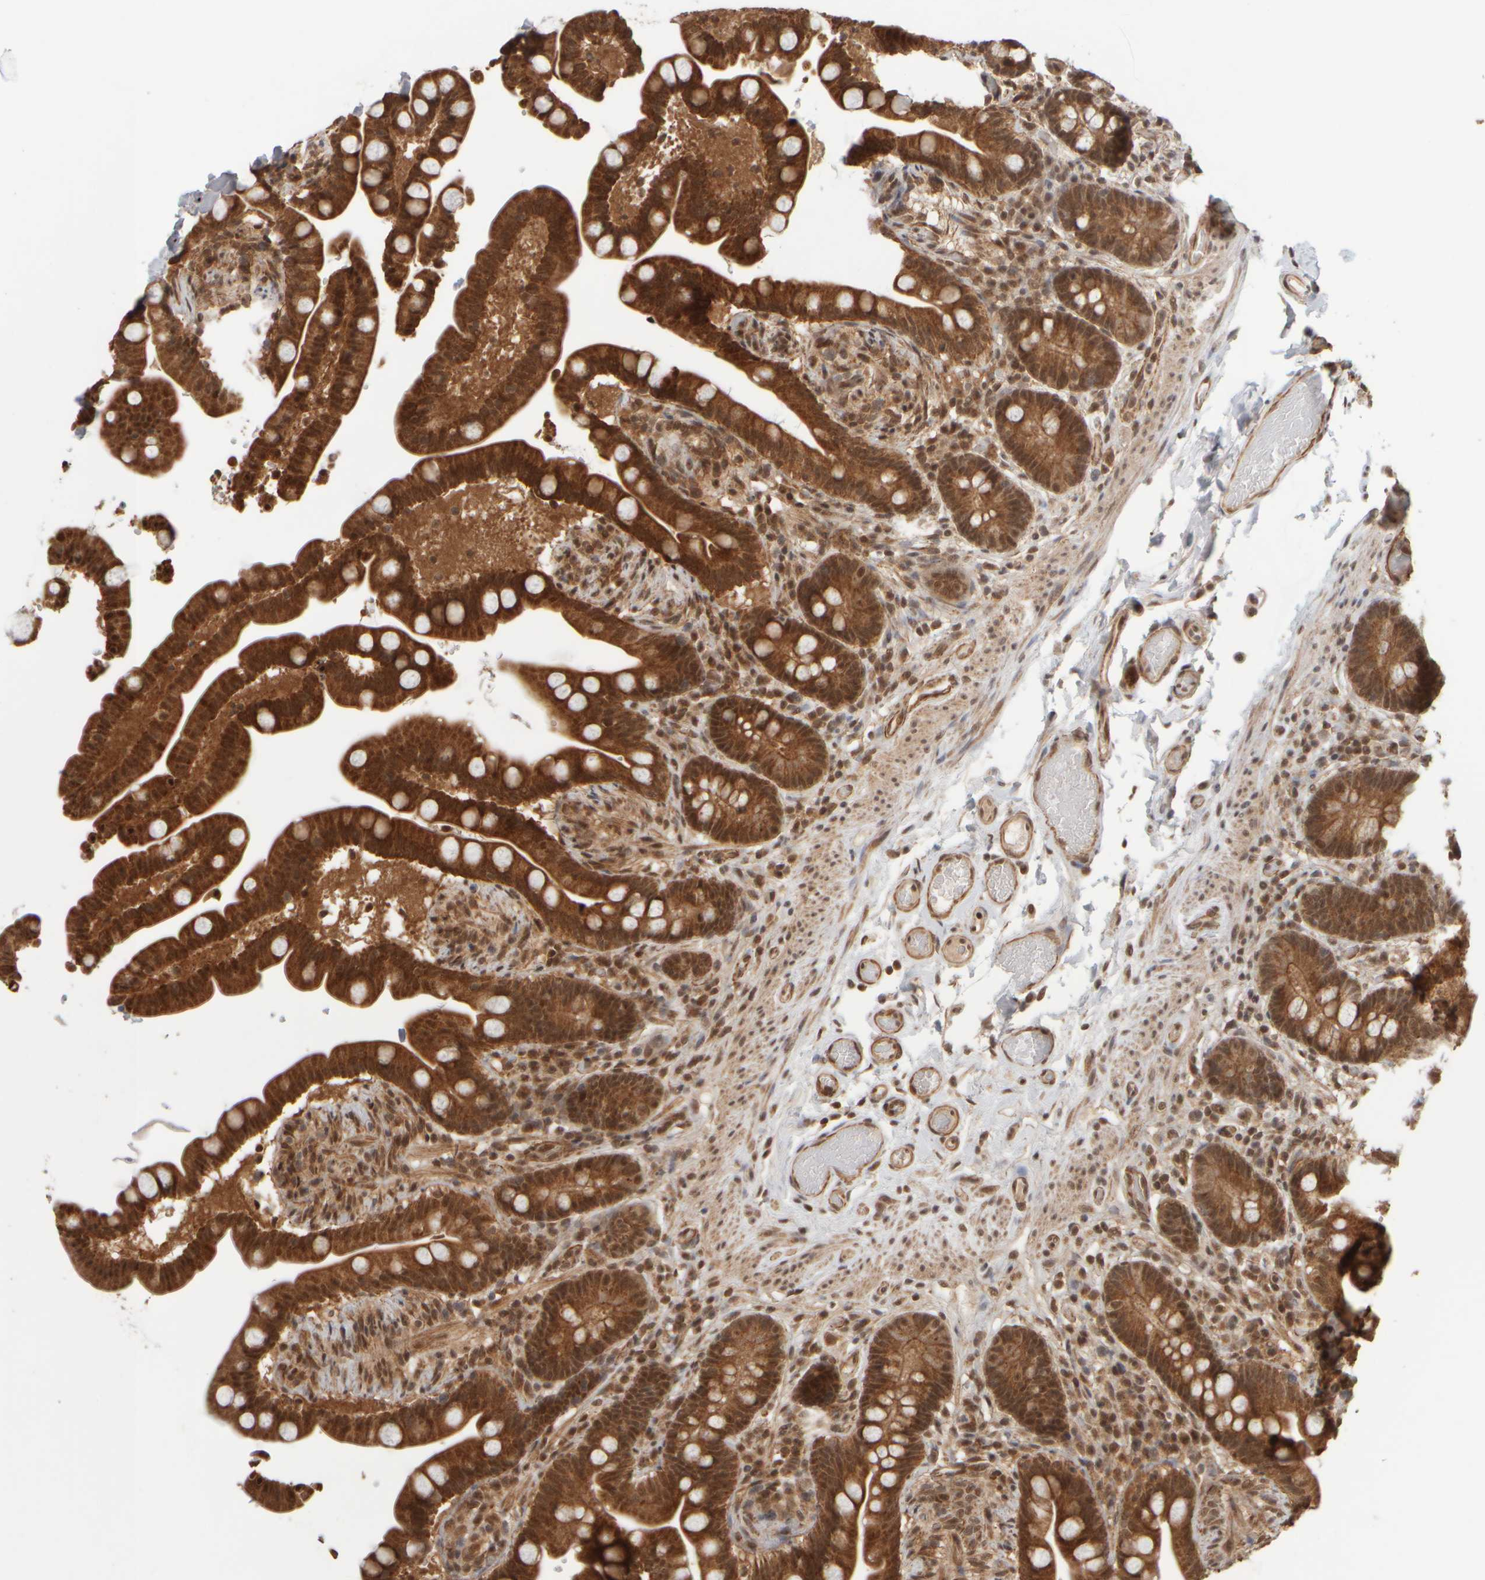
{"staining": {"intensity": "moderate", "quantity": ">75%", "location": "cytoplasmic/membranous,nuclear"}, "tissue": "colon", "cell_type": "Endothelial cells", "image_type": "normal", "snomed": [{"axis": "morphology", "description": "Normal tissue, NOS"}, {"axis": "topography", "description": "Smooth muscle"}, {"axis": "topography", "description": "Colon"}], "caption": "Colon stained with immunohistochemistry (IHC) exhibits moderate cytoplasmic/membranous,nuclear expression in approximately >75% of endothelial cells. (brown staining indicates protein expression, while blue staining denotes nuclei).", "gene": "SYNRG", "patient": {"sex": "male", "age": 73}}